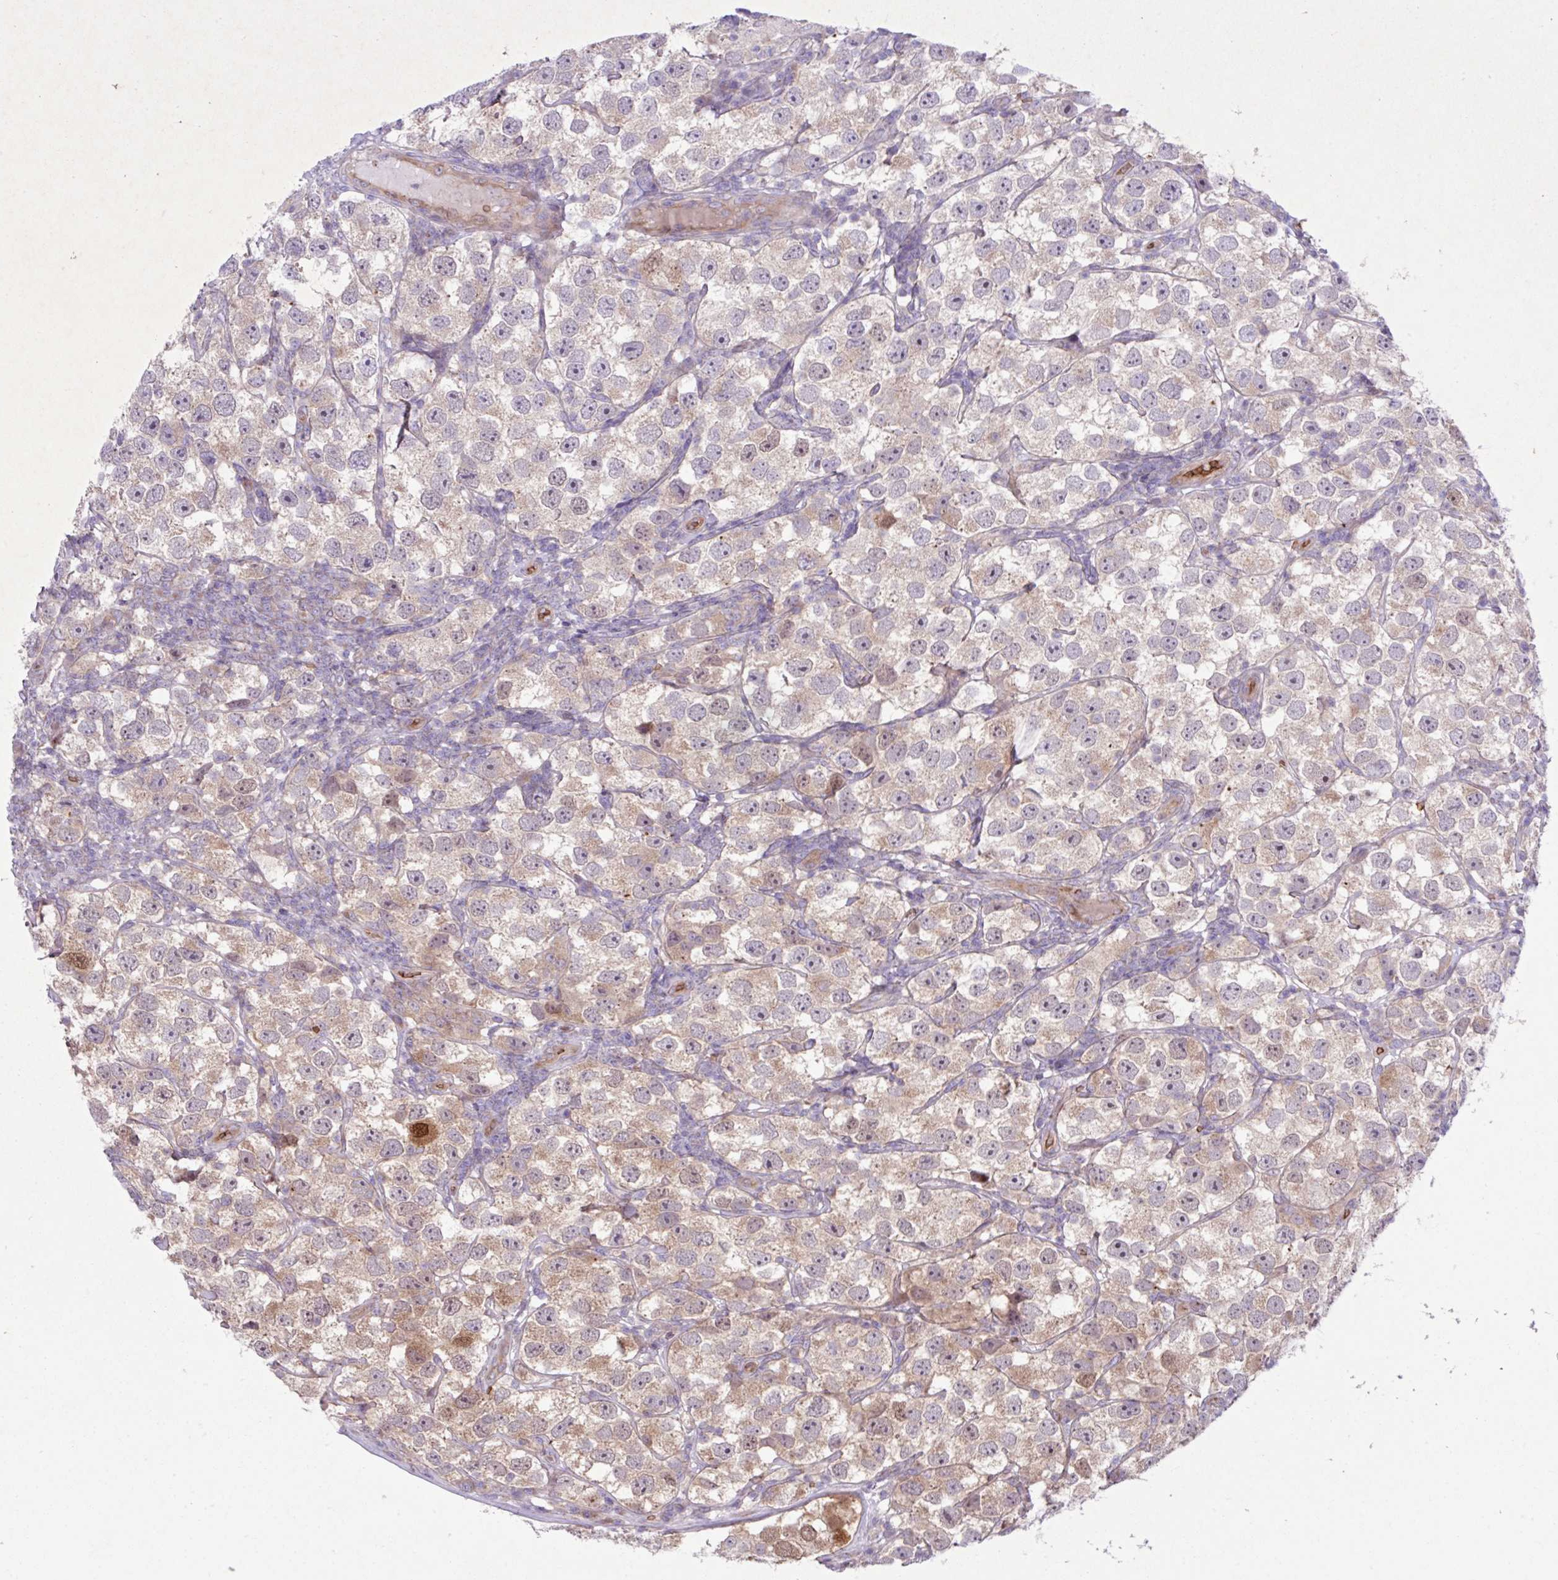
{"staining": {"intensity": "weak", "quantity": "25%-75%", "location": "cytoplasmic/membranous"}, "tissue": "testis cancer", "cell_type": "Tumor cells", "image_type": "cancer", "snomed": [{"axis": "morphology", "description": "Seminoma, NOS"}, {"axis": "topography", "description": "Testis"}], "caption": "Immunohistochemical staining of human testis cancer (seminoma) displays low levels of weak cytoplasmic/membranous expression in approximately 25%-75% of tumor cells. The staining was performed using DAB (3,3'-diaminobenzidine), with brown indicating positive protein expression. Nuclei are stained blue with hematoxylin.", "gene": "RAD21L1", "patient": {"sex": "male", "age": 26}}